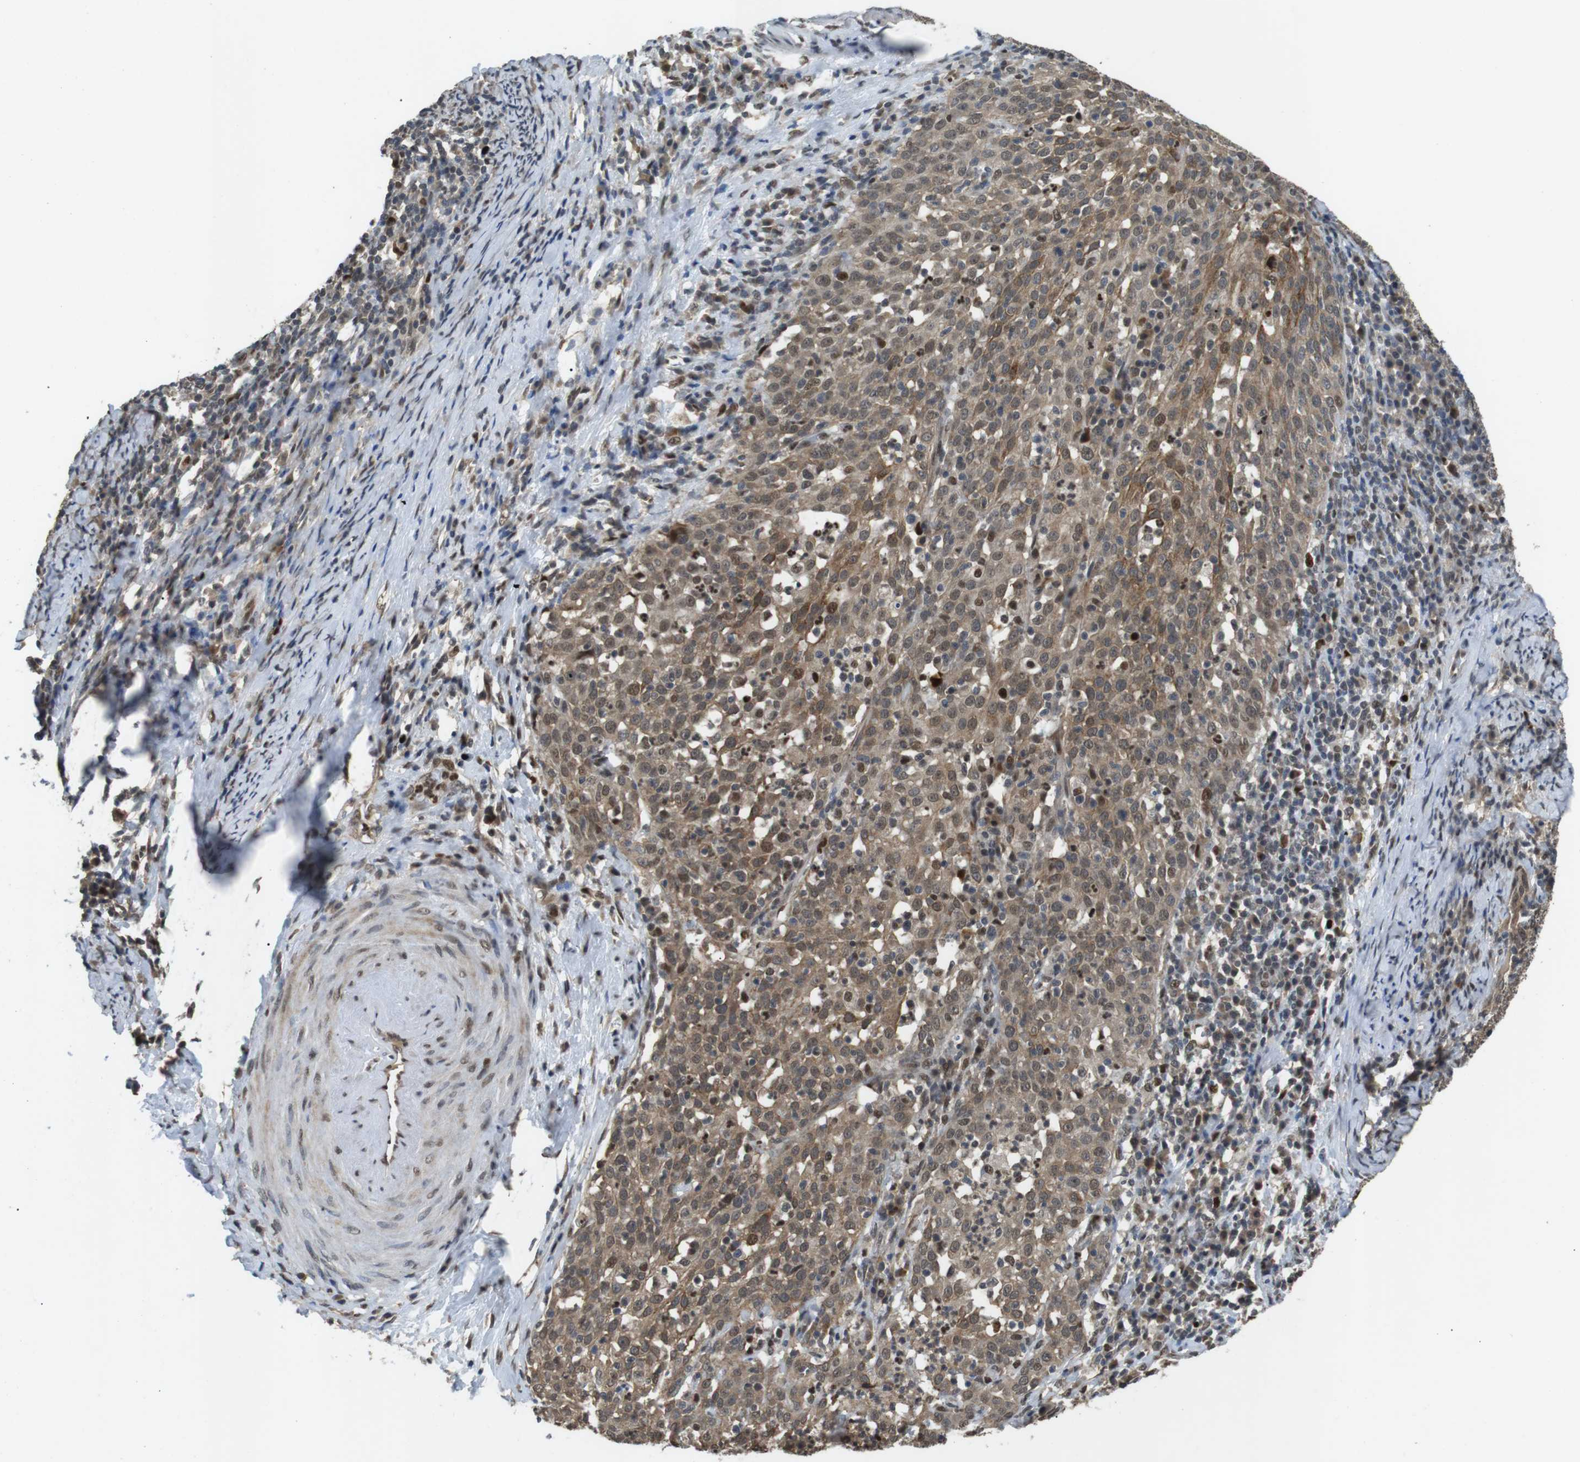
{"staining": {"intensity": "moderate", "quantity": ">75%", "location": "cytoplasmic/membranous,nuclear"}, "tissue": "cervical cancer", "cell_type": "Tumor cells", "image_type": "cancer", "snomed": [{"axis": "morphology", "description": "Squamous cell carcinoma, NOS"}, {"axis": "topography", "description": "Cervix"}], "caption": "Immunohistochemical staining of human cervical cancer shows moderate cytoplasmic/membranous and nuclear protein expression in about >75% of tumor cells.", "gene": "ORAI3", "patient": {"sex": "female", "age": 51}}